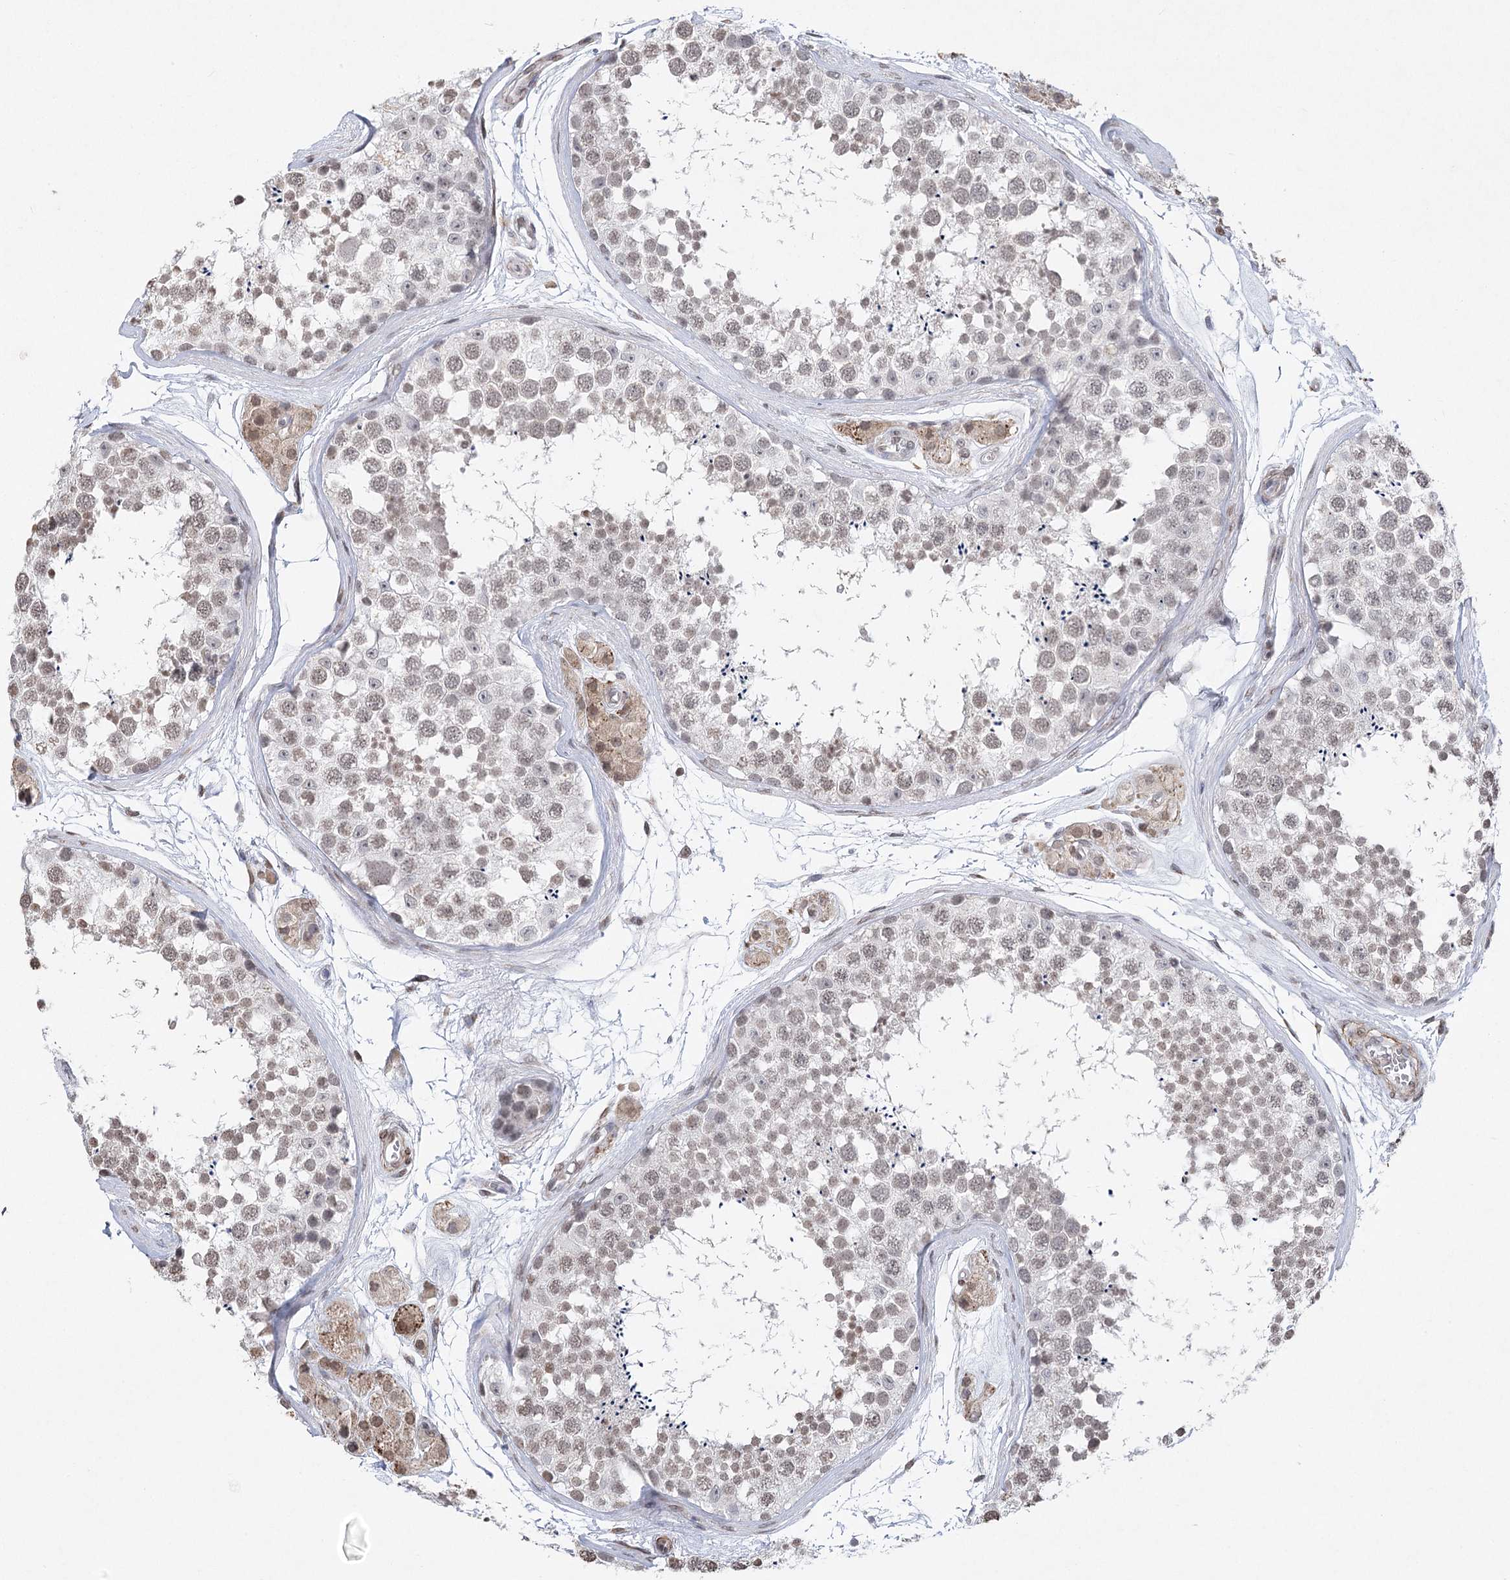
{"staining": {"intensity": "weak", "quantity": "25%-75%", "location": "nuclear"}, "tissue": "testis", "cell_type": "Cells in seminiferous ducts", "image_type": "normal", "snomed": [{"axis": "morphology", "description": "Normal tissue, NOS"}, {"axis": "topography", "description": "Testis"}], "caption": "Approximately 25%-75% of cells in seminiferous ducts in benign human testis show weak nuclear protein staining as visualized by brown immunohistochemical staining.", "gene": "ENSG00000275740", "patient": {"sex": "male", "age": 56}}